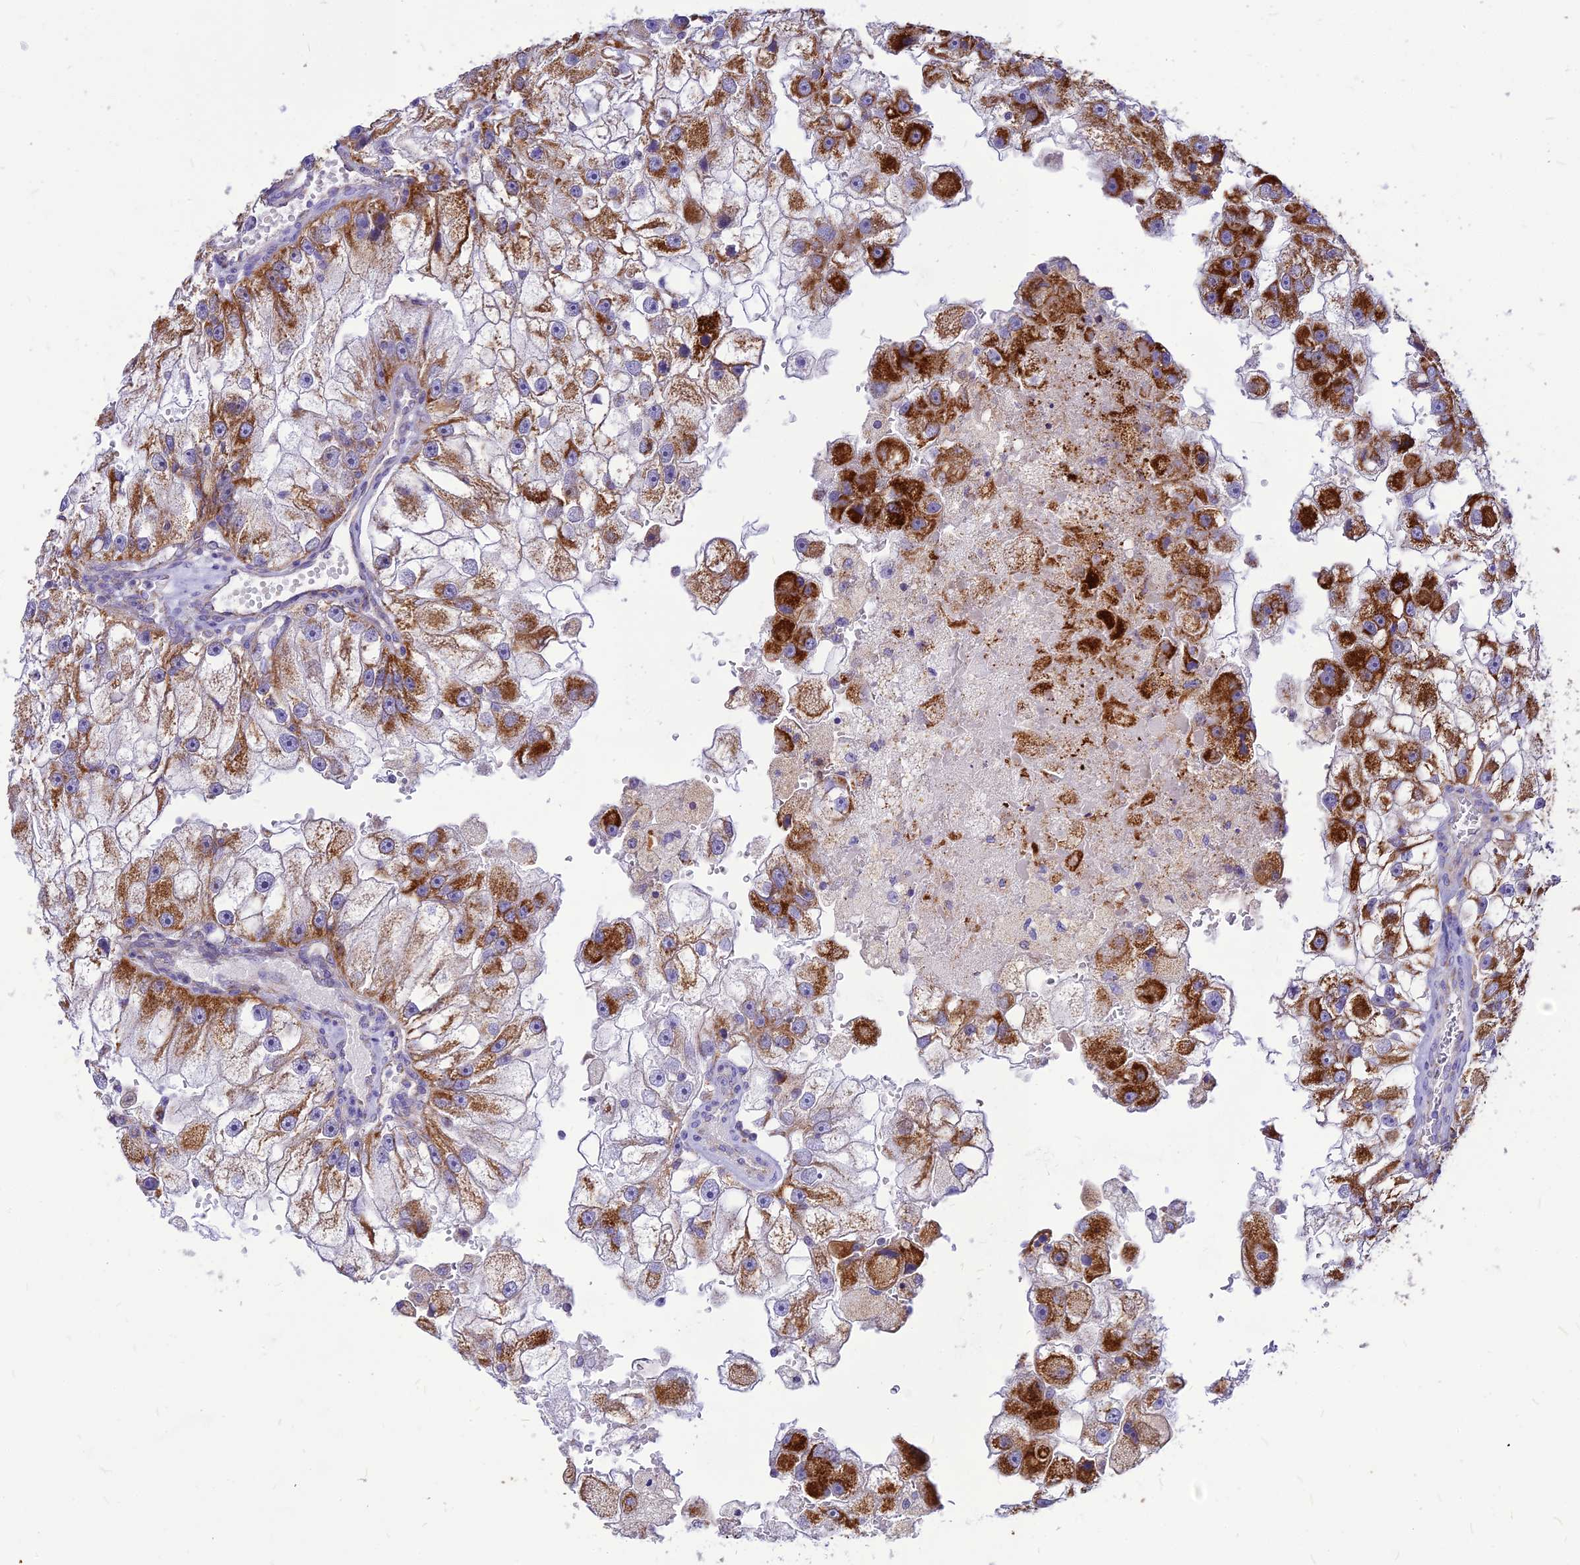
{"staining": {"intensity": "strong", "quantity": ">75%", "location": "cytoplasmic/membranous"}, "tissue": "renal cancer", "cell_type": "Tumor cells", "image_type": "cancer", "snomed": [{"axis": "morphology", "description": "Adenocarcinoma, NOS"}, {"axis": "topography", "description": "Kidney"}], "caption": "Adenocarcinoma (renal) stained with DAB immunohistochemistry reveals high levels of strong cytoplasmic/membranous staining in about >75% of tumor cells.", "gene": "ECI1", "patient": {"sex": "male", "age": 63}}